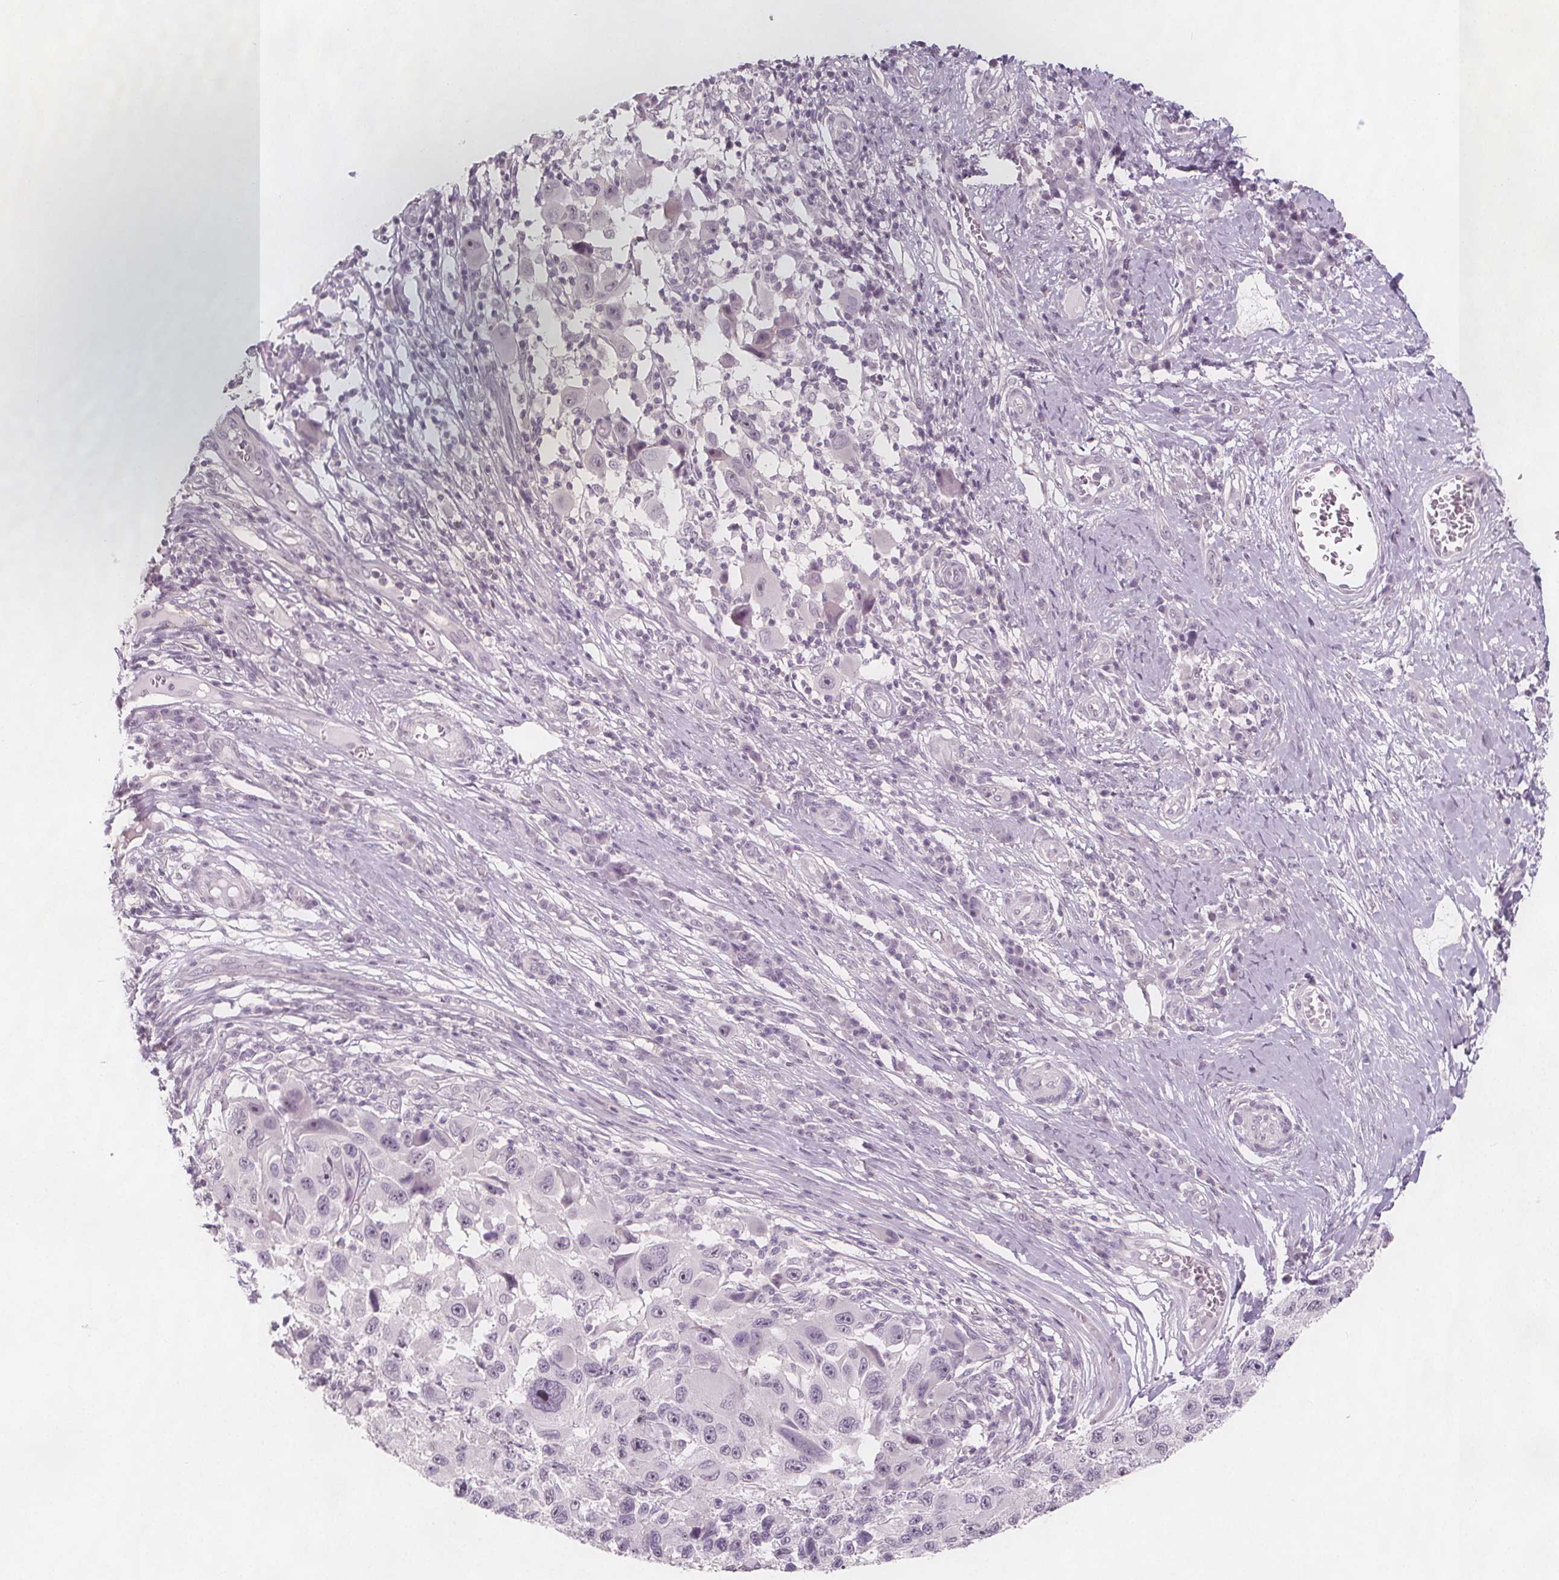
{"staining": {"intensity": "negative", "quantity": "none", "location": "none"}, "tissue": "melanoma", "cell_type": "Tumor cells", "image_type": "cancer", "snomed": [{"axis": "morphology", "description": "Malignant melanoma, NOS"}, {"axis": "topography", "description": "Skin"}], "caption": "Image shows no significant protein expression in tumor cells of melanoma.", "gene": "C1orf167", "patient": {"sex": "male", "age": 53}}